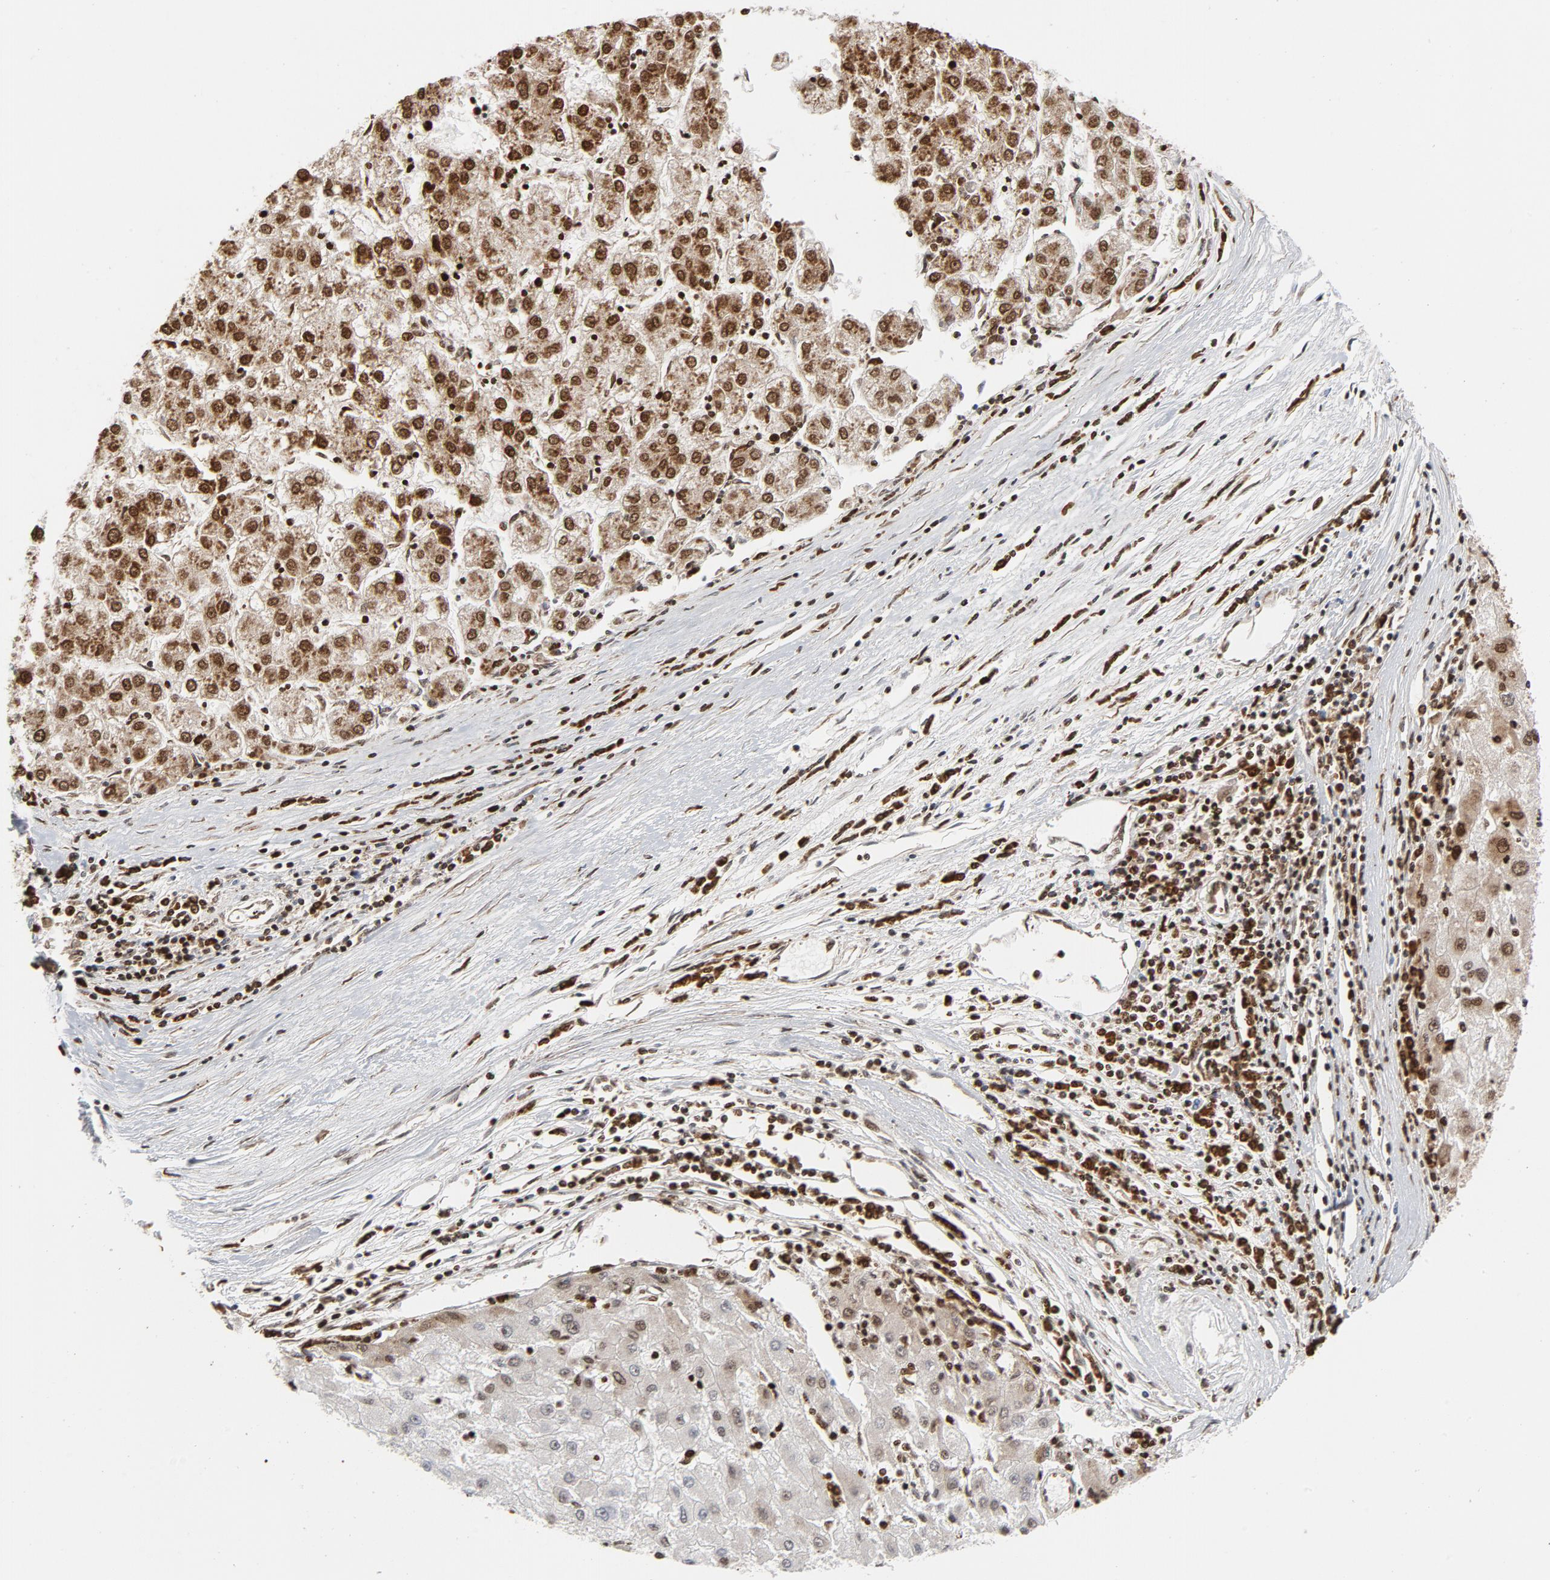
{"staining": {"intensity": "strong", "quantity": ">75%", "location": "cytoplasmic/membranous,nuclear"}, "tissue": "liver cancer", "cell_type": "Tumor cells", "image_type": "cancer", "snomed": [{"axis": "morphology", "description": "Carcinoma, Hepatocellular, NOS"}, {"axis": "topography", "description": "Liver"}], "caption": "Liver cancer (hepatocellular carcinoma) tissue displays strong cytoplasmic/membranous and nuclear expression in about >75% of tumor cells, visualized by immunohistochemistry. Ihc stains the protein of interest in brown and the nuclei are stained blue.", "gene": "CYCS", "patient": {"sex": "male", "age": 72}}